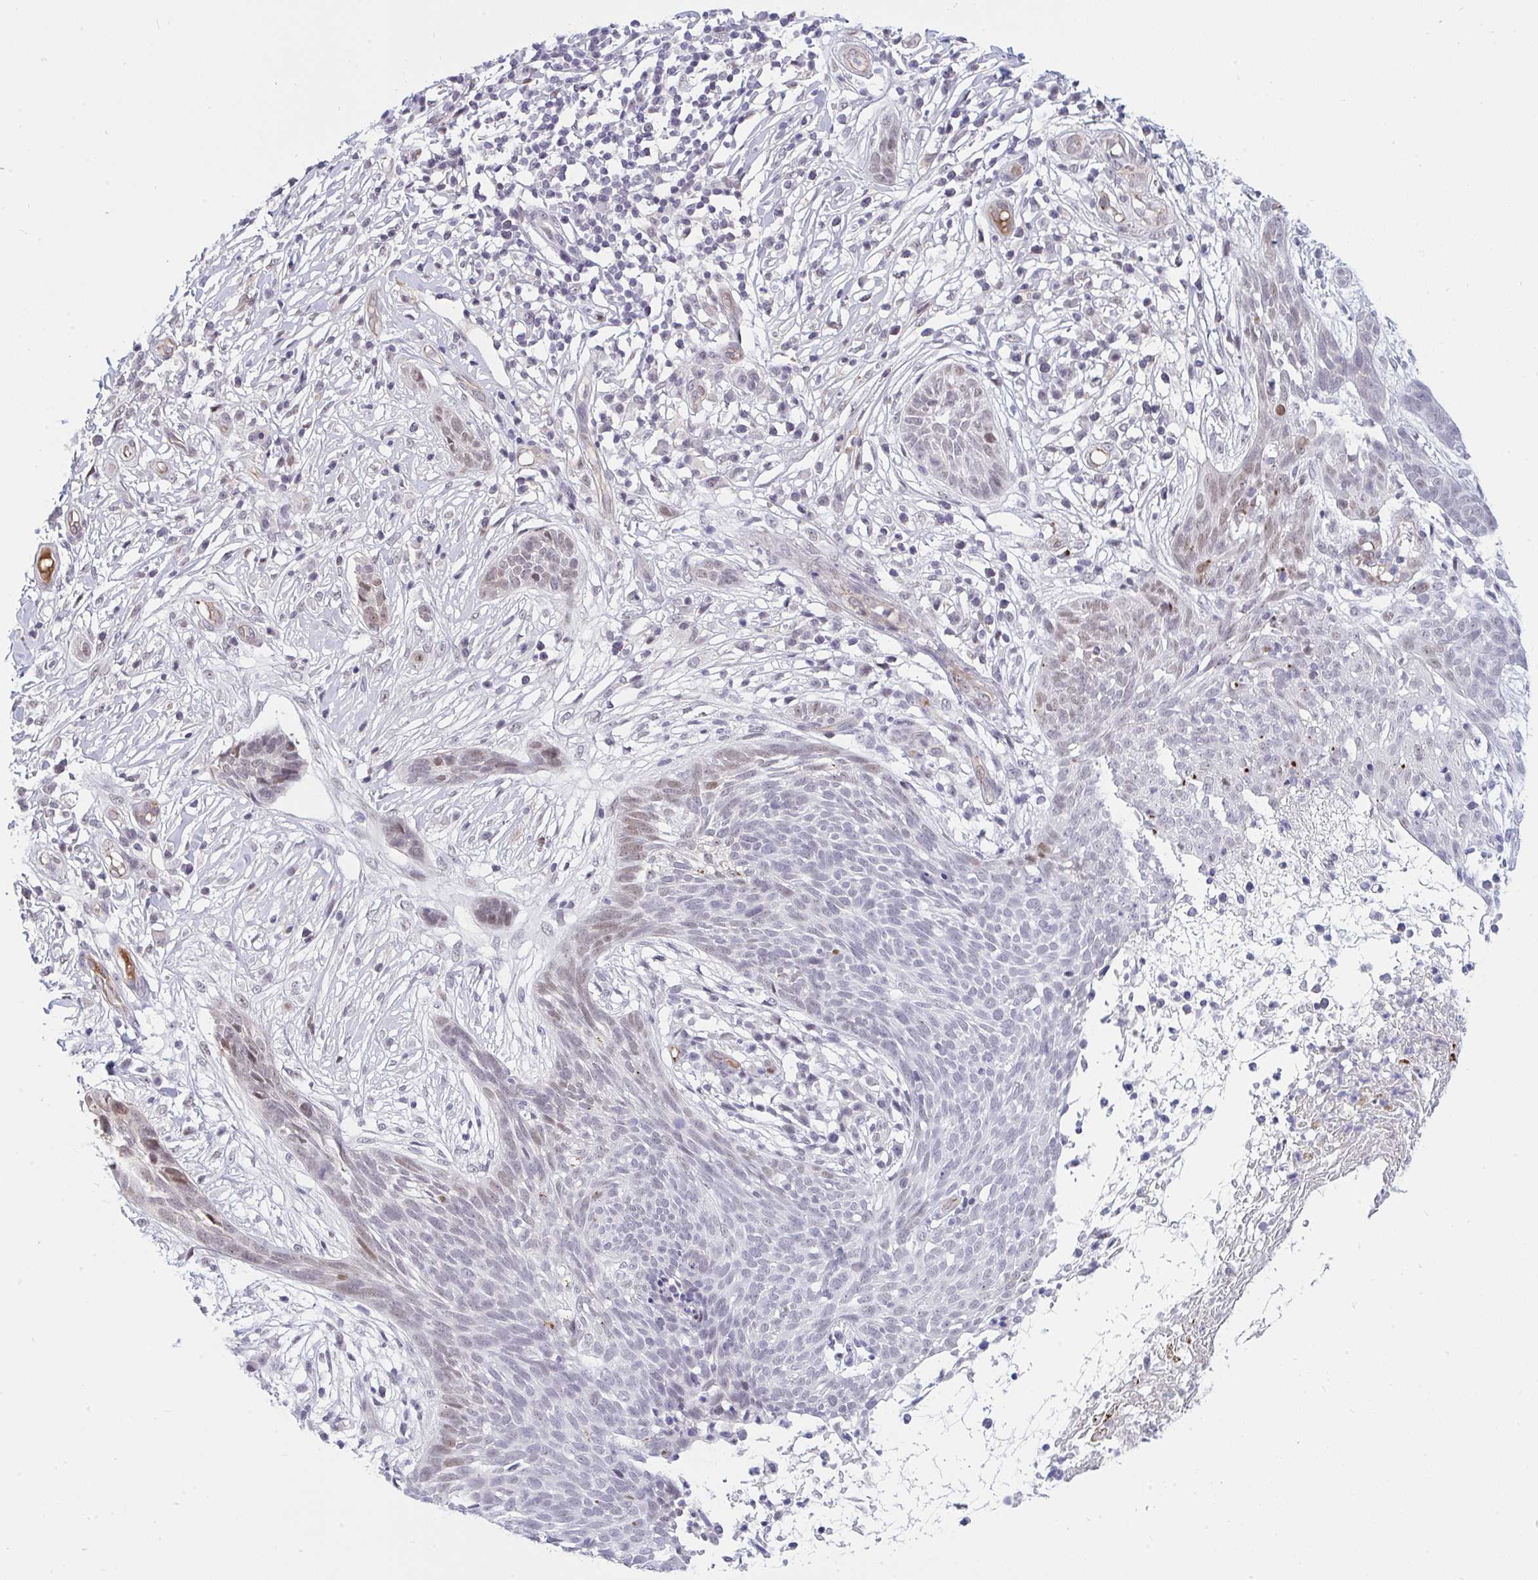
{"staining": {"intensity": "weak", "quantity": "<25%", "location": "nuclear"}, "tissue": "skin cancer", "cell_type": "Tumor cells", "image_type": "cancer", "snomed": [{"axis": "morphology", "description": "Basal cell carcinoma"}, {"axis": "topography", "description": "Skin"}, {"axis": "topography", "description": "Skin, foot"}], "caption": "Immunohistochemistry (IHC) image of human skin cancer (basal cell carcinoma) stained for a protein (brown), which displays no positivity in tumor cells.", "gene": "DSCAML1", "patient": {"sex": "female", "age": 86}}